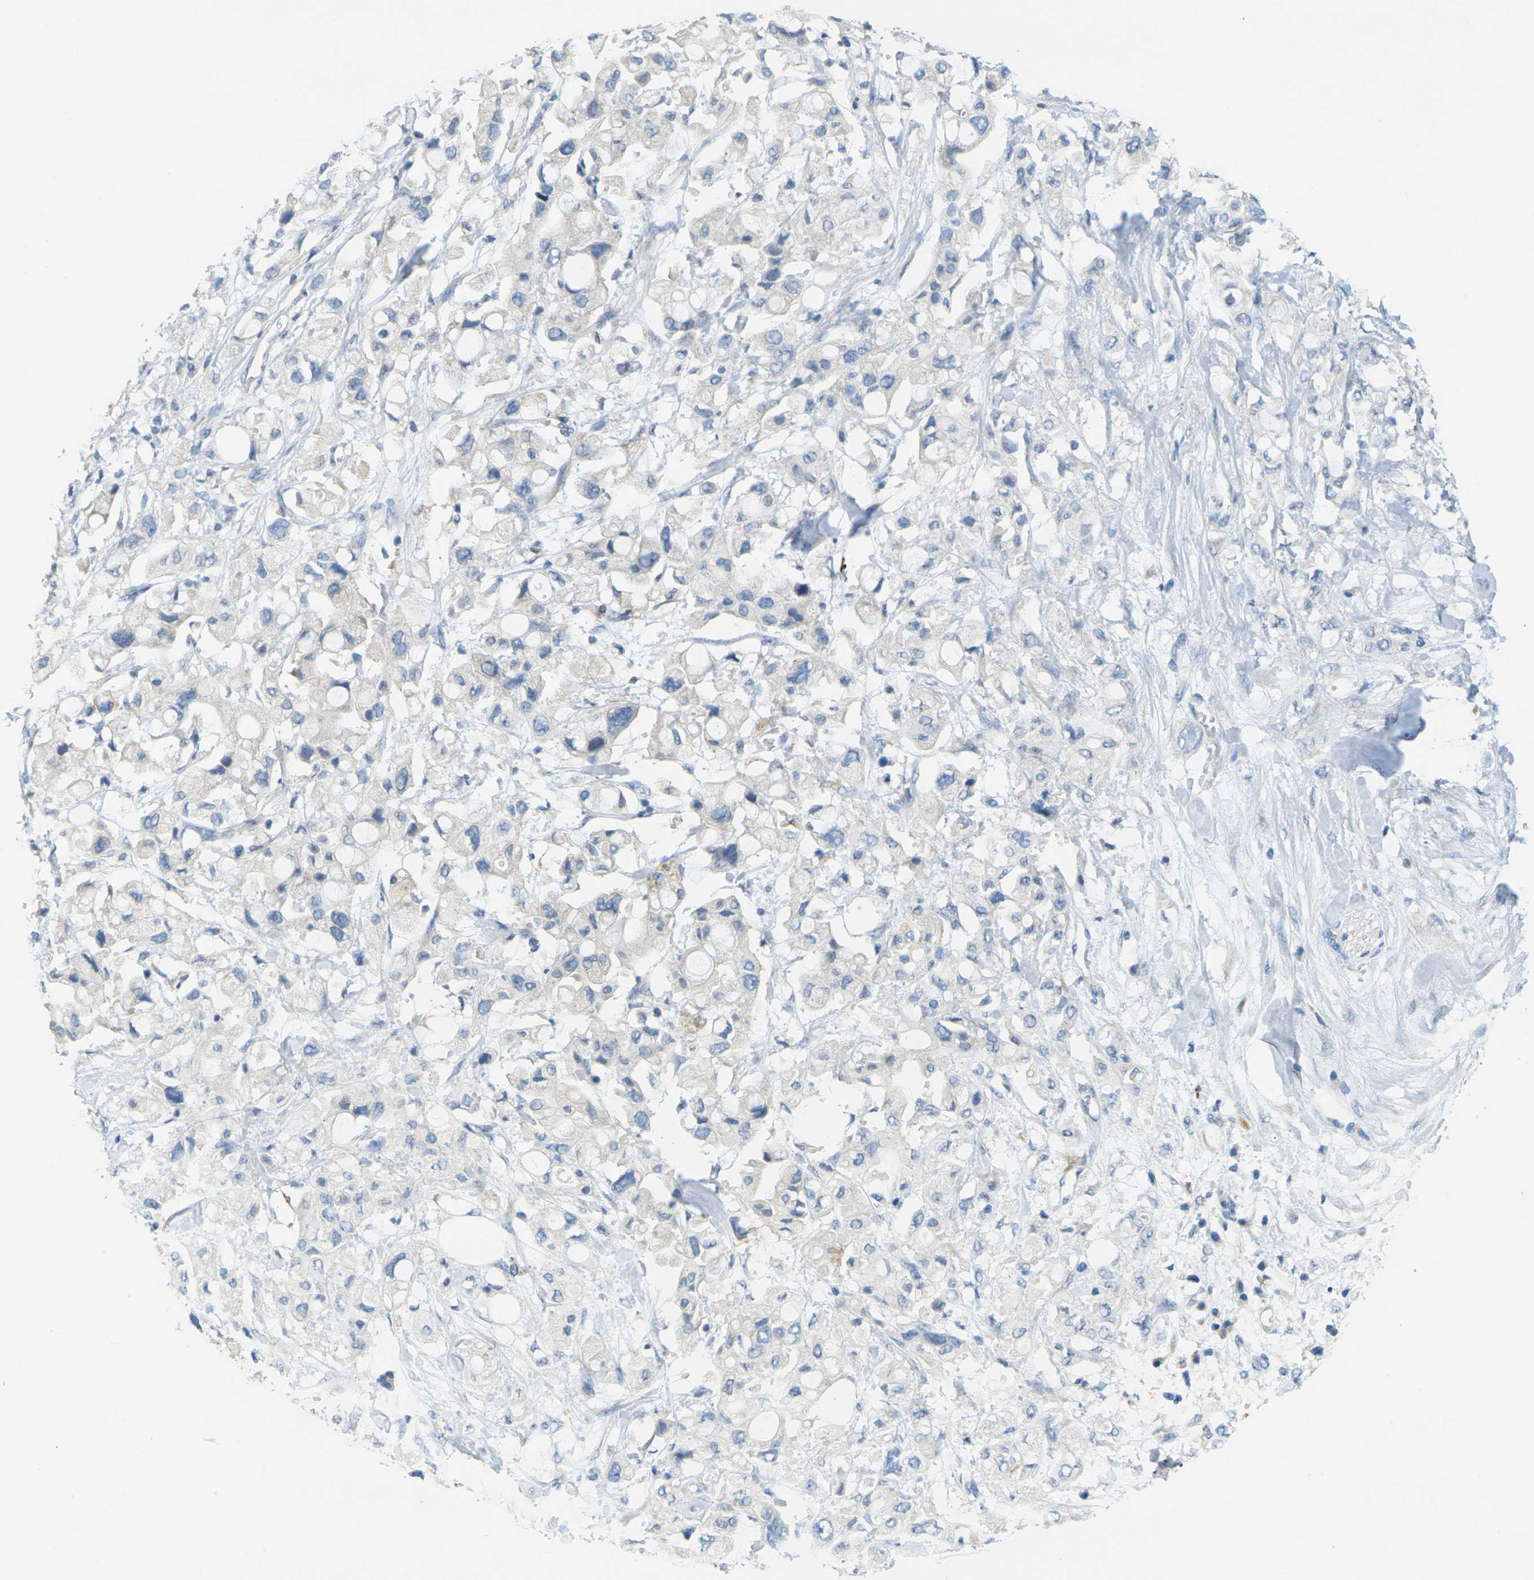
{"staining": {"intensity": "negative", "quantity": "none", "location": "none"}, "tissue": "pancreatic cancer", "cell_type": "Tumor cells", "image_type": "cancer", "snomed": [{"axis": "morphology", "description": "Adenocarcinoma, NOS"}, {"axis": "topography", "description": "Pancreas"}], "caption": "Protein analysis of pancreatic adenocarcinoma displays no significant positivity in tumor cells. (Stains: DAB (3,3'-diaminobenzidine) immunohistochemistry with hematoxylin counter stain, Microscopy: brightfield microscopy at high magnification).", "gene": "CYP2C8", "patient": {"sex": "female", "age": 56}}